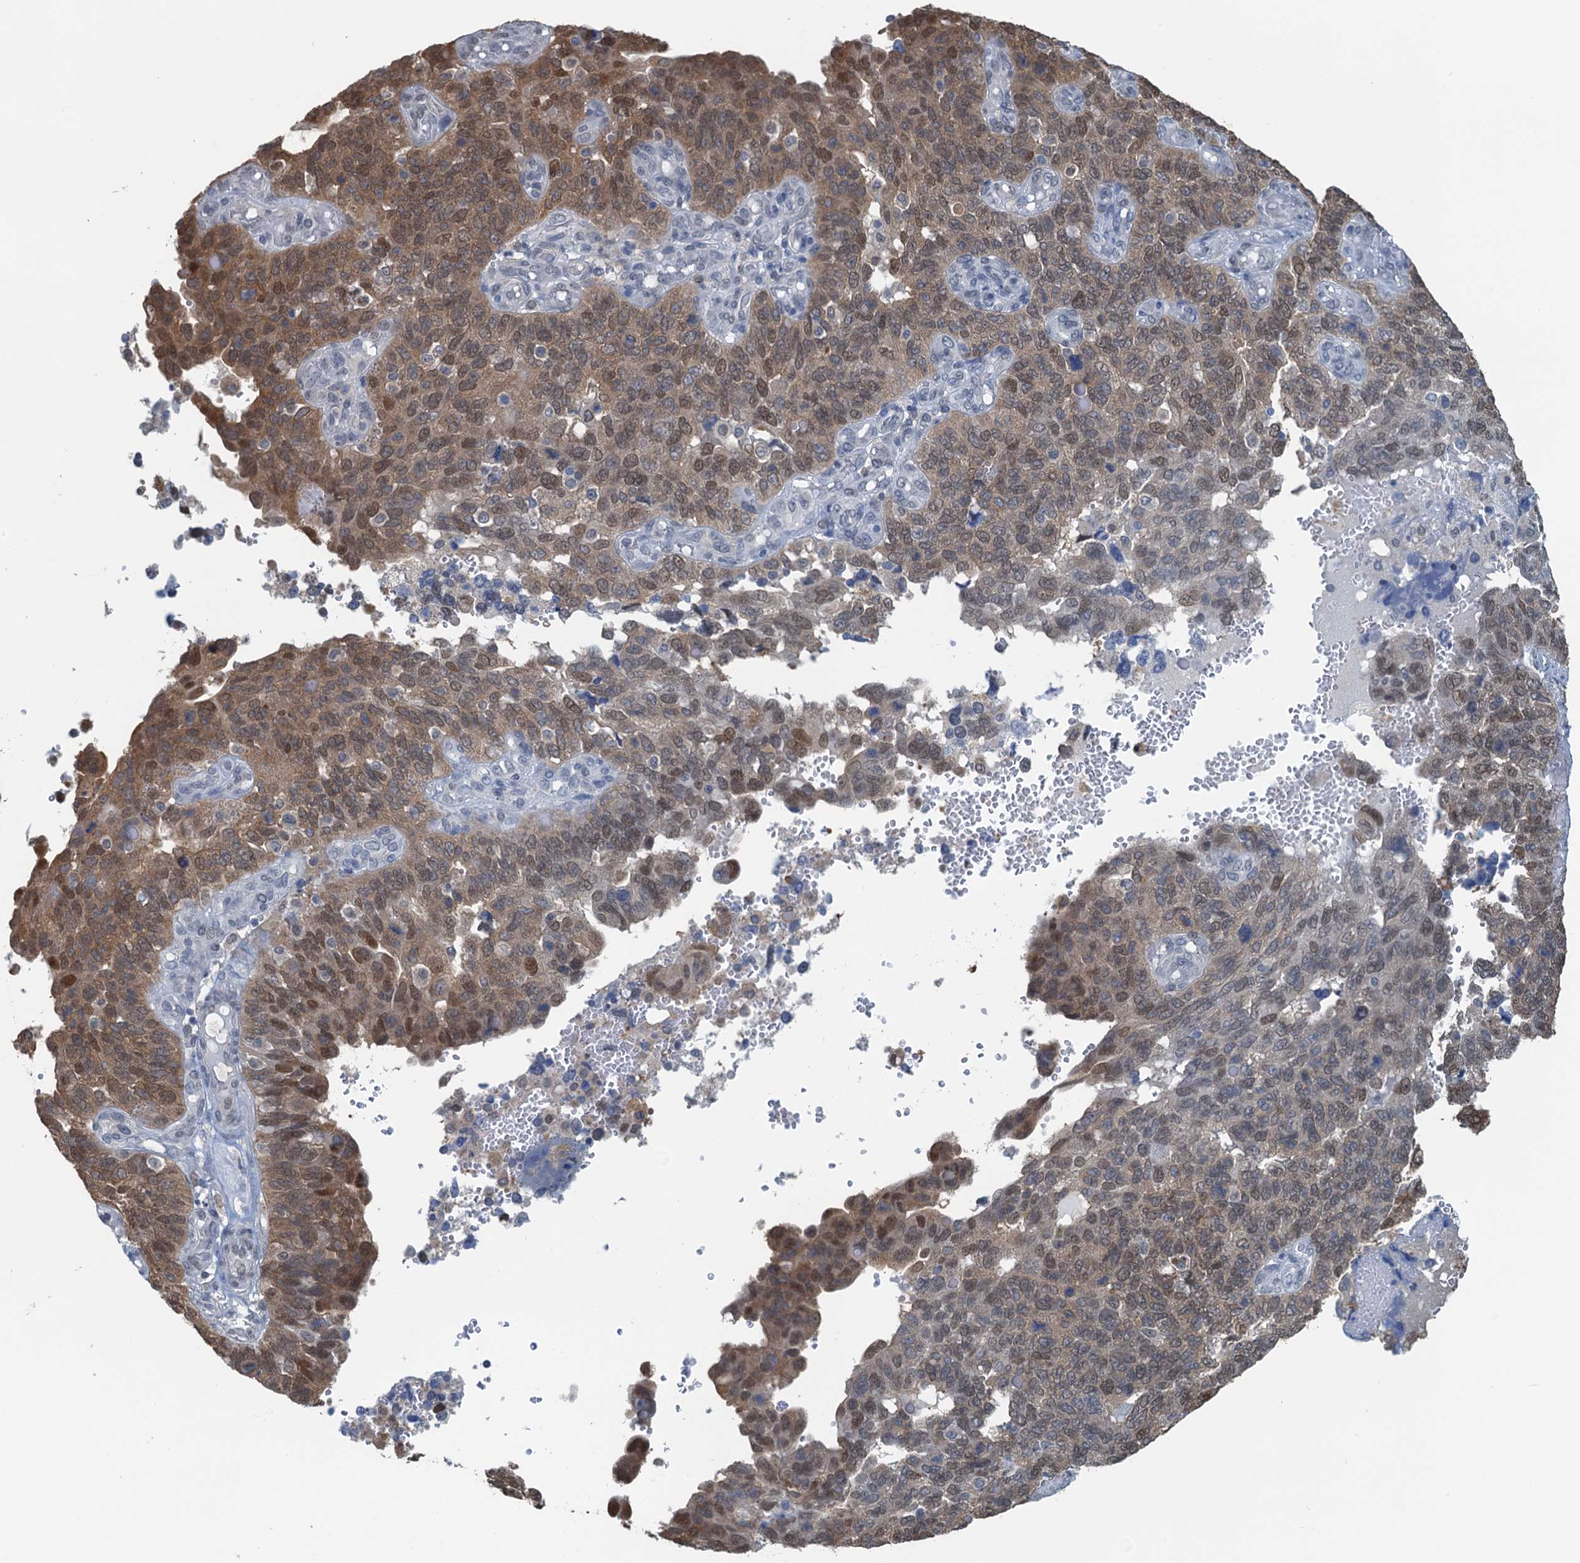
{"staining": {"intensity": "moderate", "quantity": "<25%", "location": "cytoplasmic/membranous,nuclear"}, "tissue": "endometrial cancer", "cell_type": "Tumor cells", "image_type": "cancer", "snomed": [{"axis": "morphology", "description": "Adenocarcinoma, NOS"}, {"axis": "topography", "description": "Endometrium"}], "caption": "Immunohistochemical staining of human endometrial cancer shows low levels of moderate cytoplasmic/membranous and nuclear protein positivity in about <25% of tumor cells. (brown staining indicates protein expression, while blue staining denotes nuclei).", "gene": "AHCY", "patient": {"sex": "female", "age": 66}}